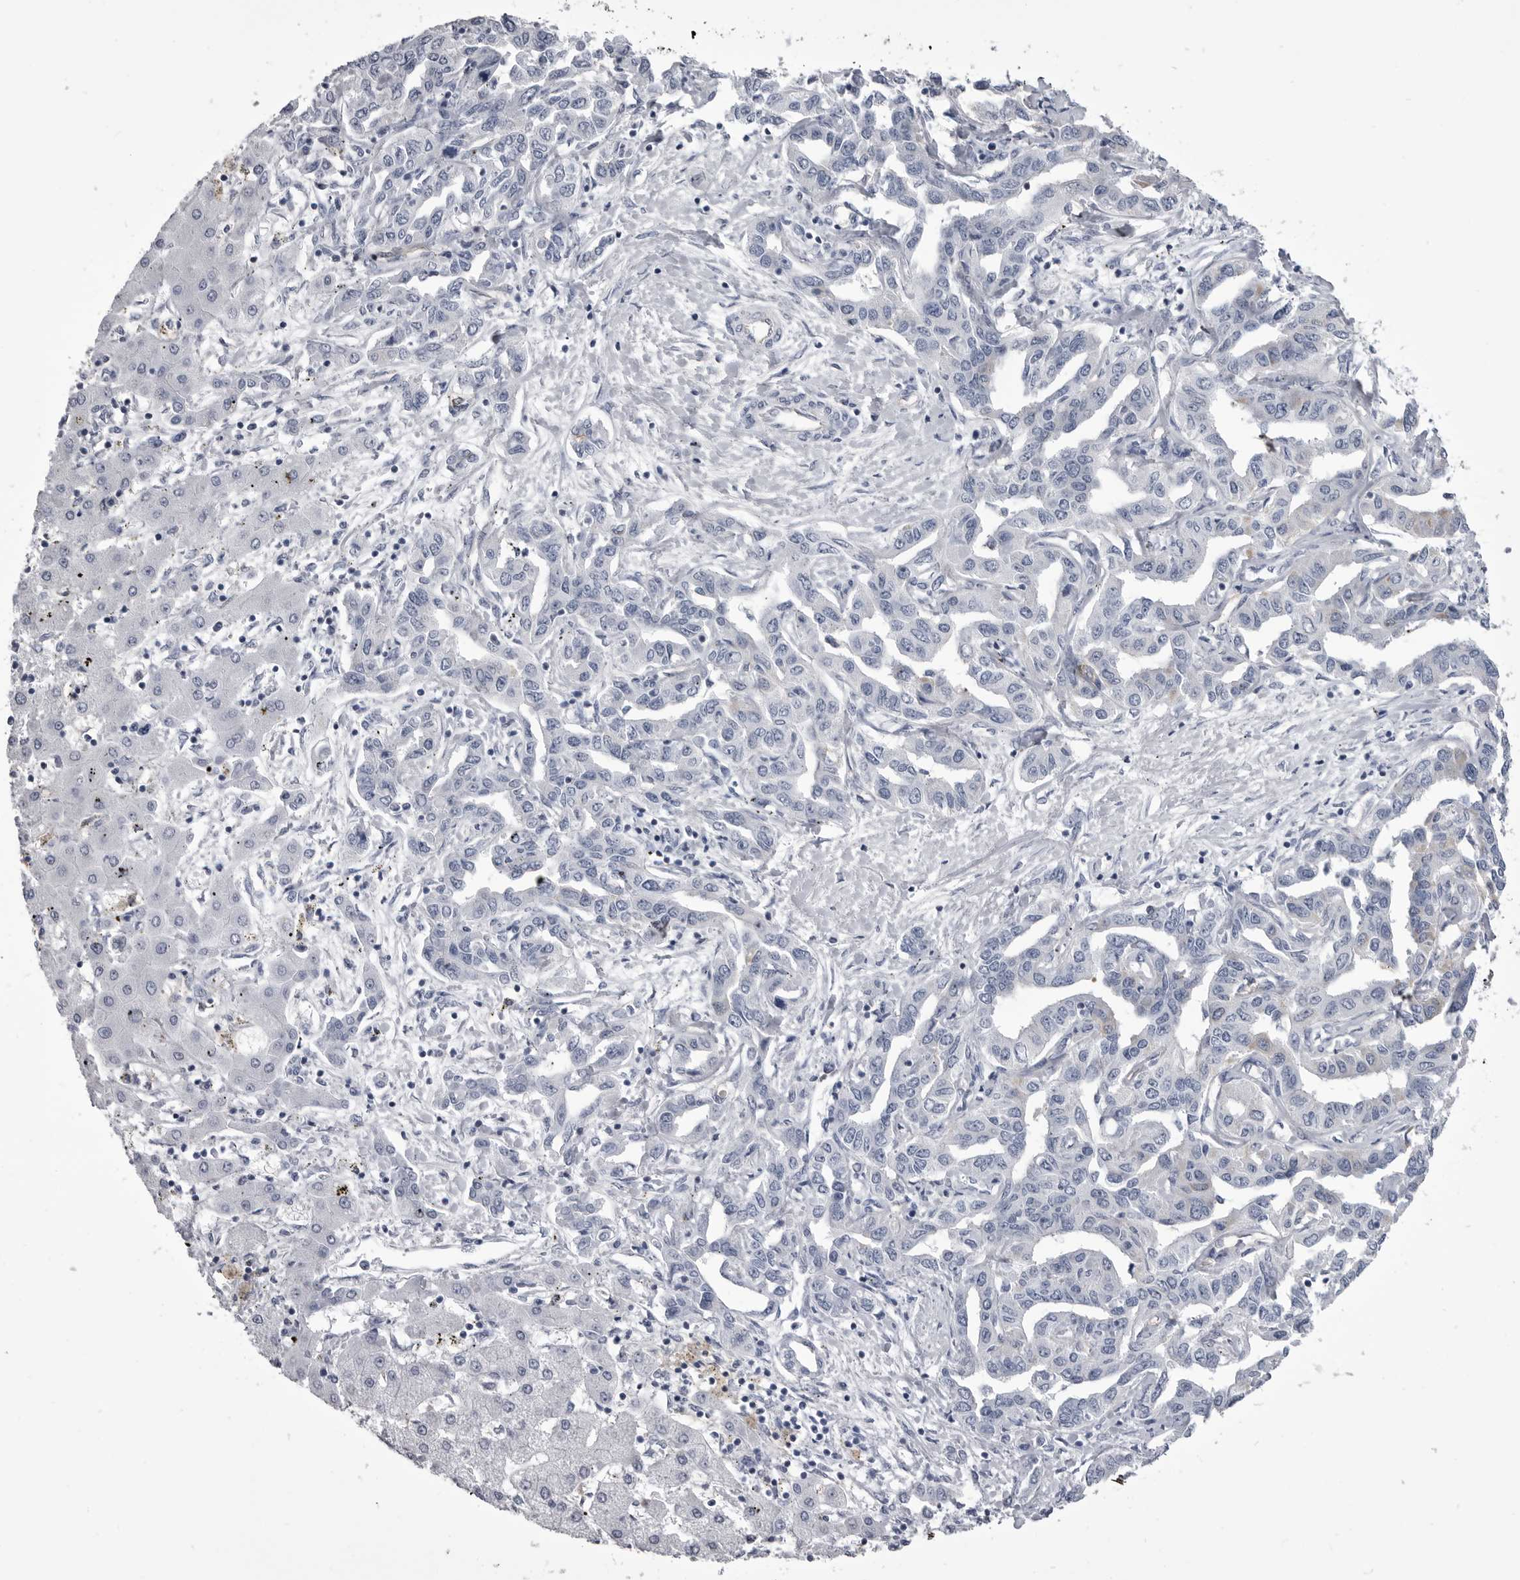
{"staining": {"intensity": "negative", "quantity": "none", "location": "none"}, "tissue": "liver cancer", "cell_type": "Tumor cells", "image_type": "cancer", "snomed": [{"axis": "morphology", "description": "Cholangiocarcinoma"}, {"axis": "topography", "description": "Liver"}], "caption": "Tumor cells show no significant expression in liver cancer (cholangiocarcinoma).", "gene": "OPLAH", "patient": {"sex": "male", "age": 59}}